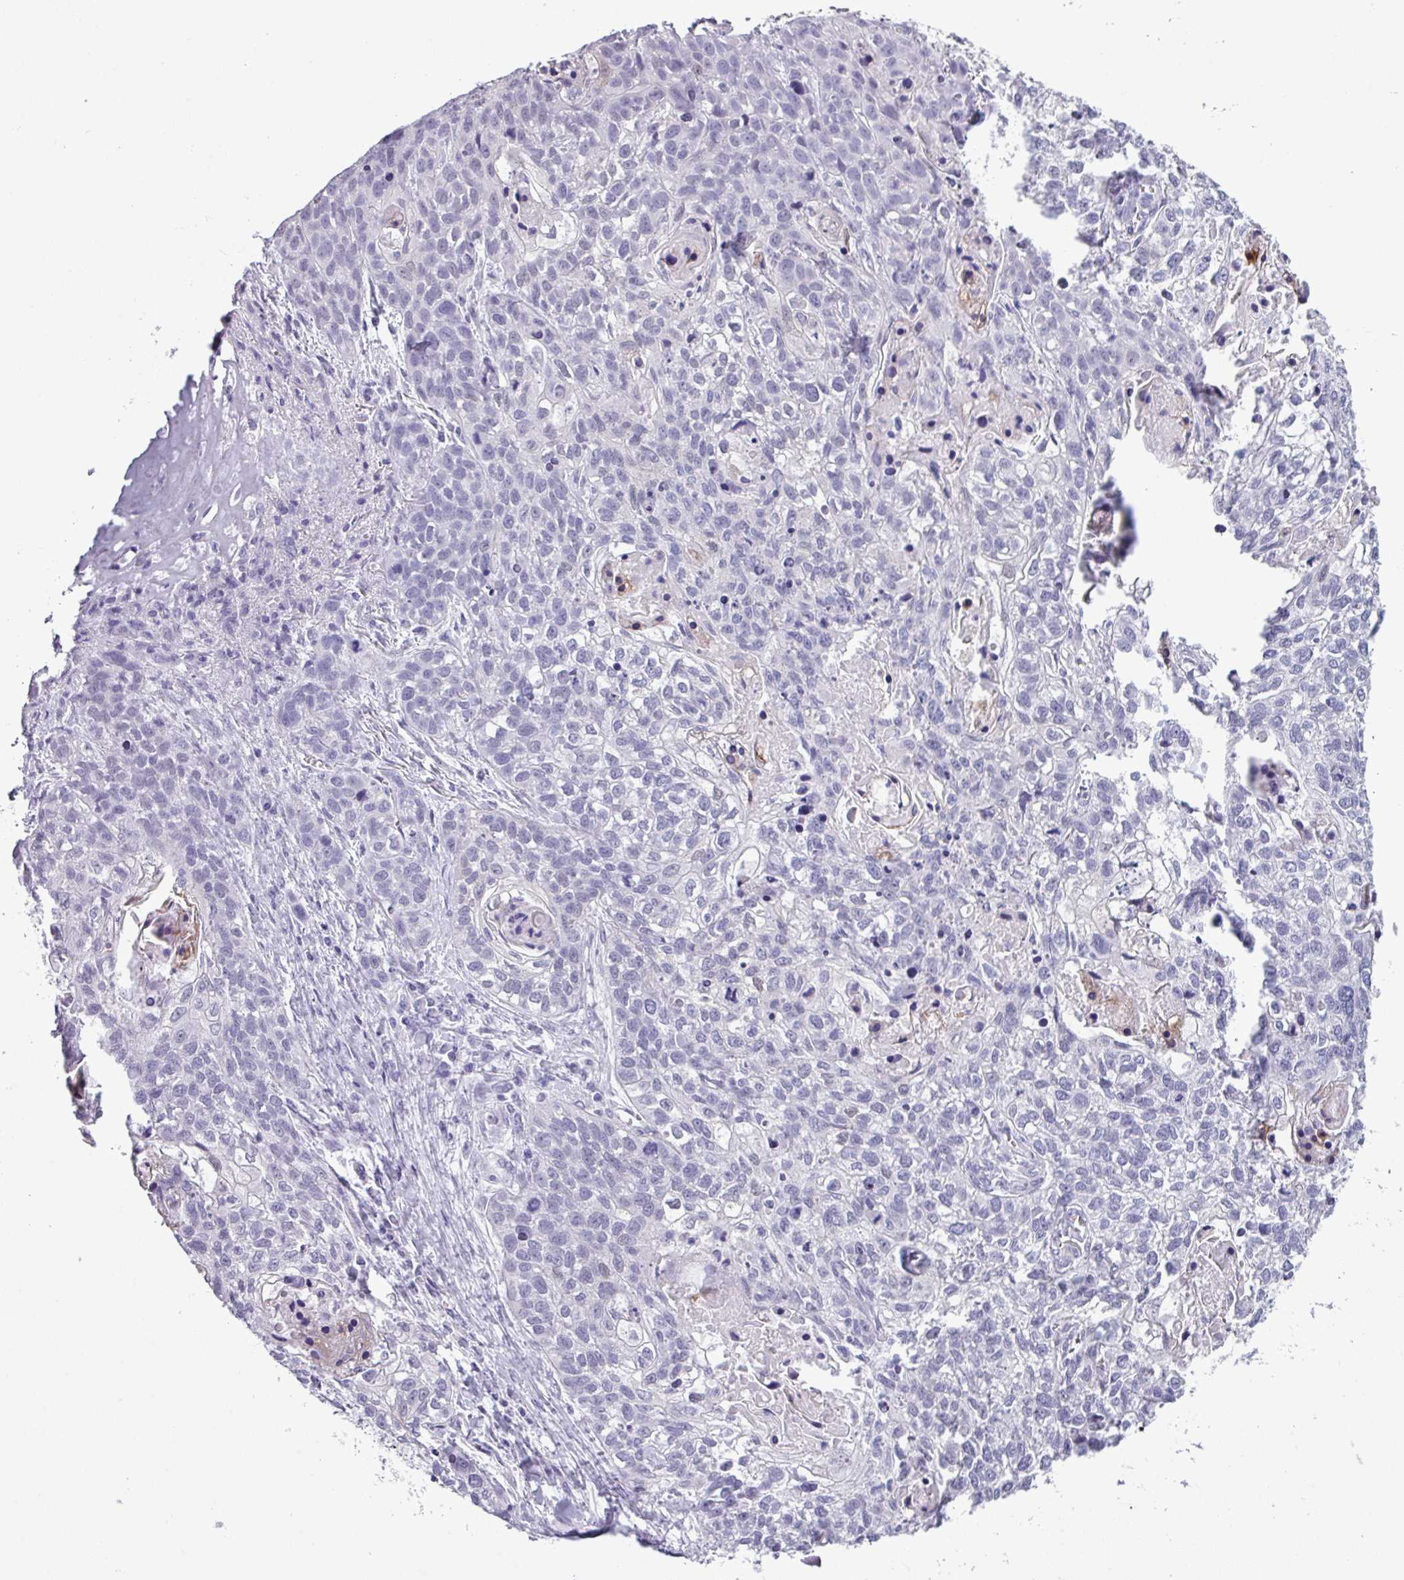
{"staining": {"intensity": "negative", "quantity": "none", "location": "none"}, "tissue": "lung cancer", "cell_type": "Tumor cells", "image_type": "cancer", "snomed": [{"axis": "morphology", "description": "Squamous cell carcinoma, NOS"}, {"axis": "topography", "description": "Lung"}], "caption": "Lung cancer was stained to show a protein in brown. There is no significant positivity in tumor cells.", "gene": "SRGAP1", "patient": {"sex": "male", "age": 74}}